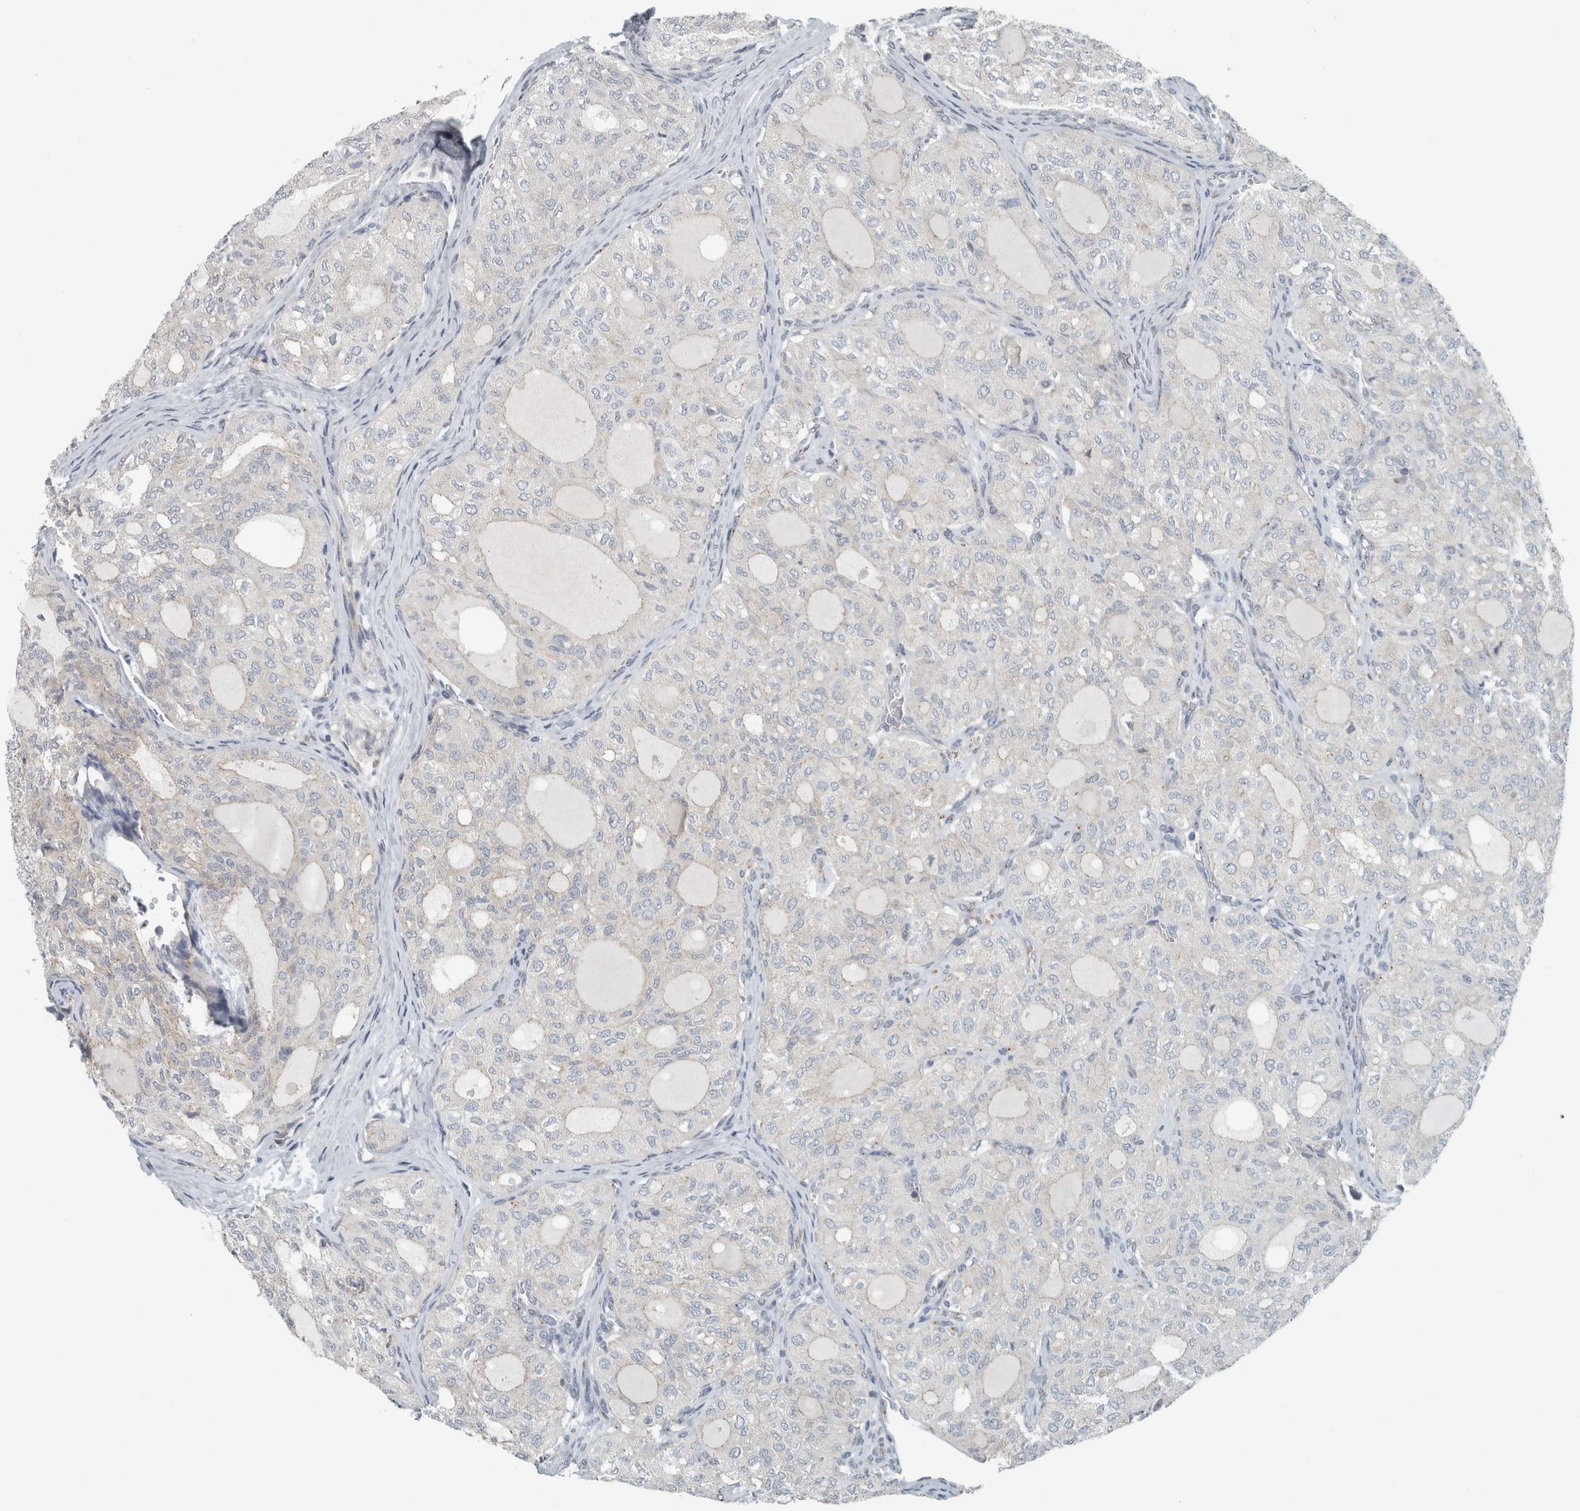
{"staining": {"intensity": "negative", "quantity": "none", "location": "none"}, "tissue": "thyroid cancer", "cell_type": "Tumor cells", "image_type": "cancer", "snomed": [{"axis": "morphology", "description": "Follicular adenoma carcinoma, NOS"}, {"axis": "topography", "description": "Thyroid gland"}], "caption": "Tumor cells are negative for brown protein staining in follicular adenoma carcinoma (thyroid).", "gene": "KIF1C", "patient": {"sex": "male", "age": 75}}